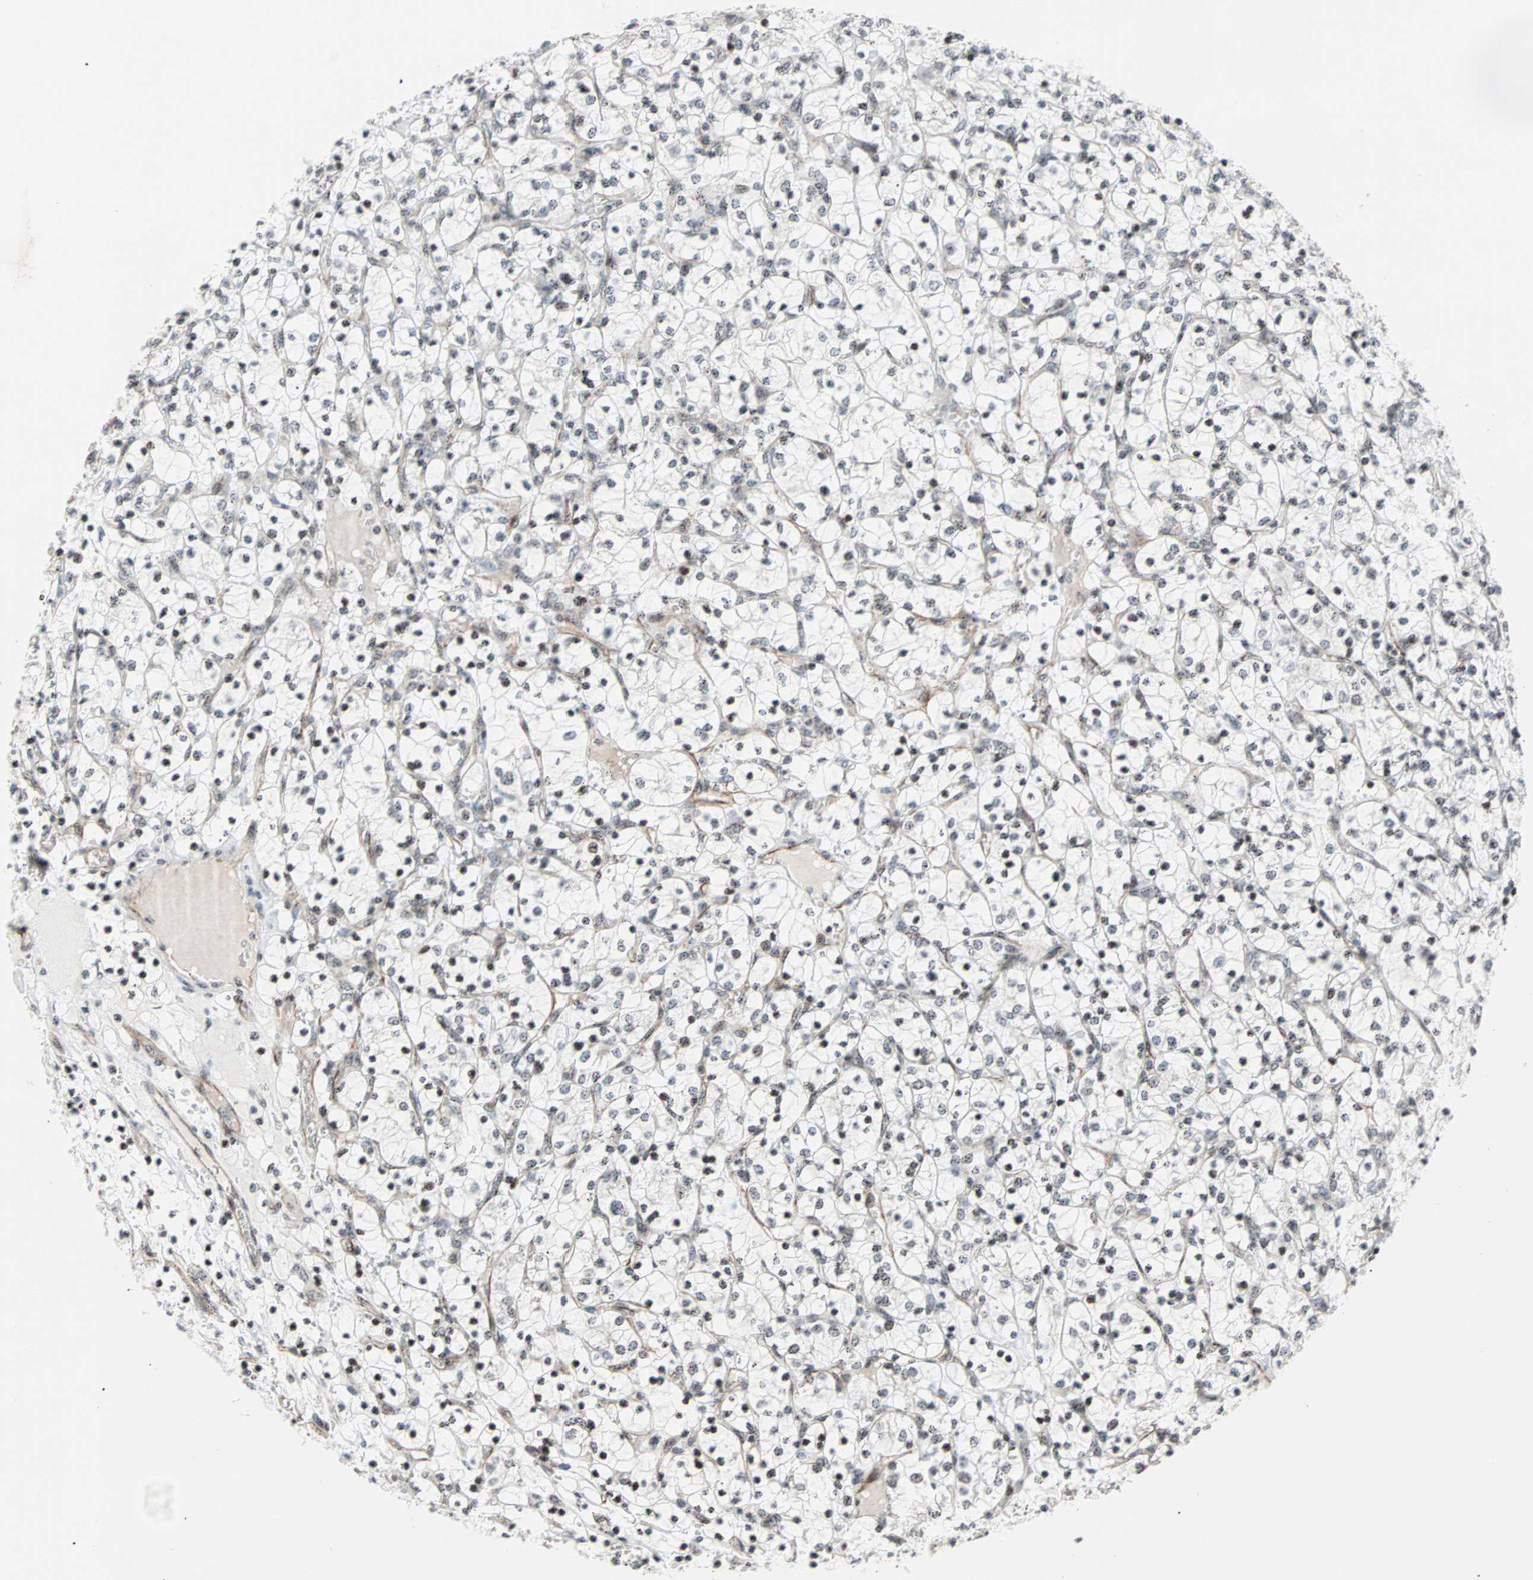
{"staining": {"intensity": "weak", "quantity": ">75%", "location": "nuclear"}, "tissue": "renal cancer", "cell_type": "Tumor cells", "image_type": "cancer", "snomed": [{"axis": "morphology", "description": "Adenocarcinoma, NOS"}, {"axis": "topography", "description": "Kidney"}], "caption": "Renal cancer (adenocarcinoma) stained with DAB (3,3'-diaminobenzidine) immunohistochemistry exhibits low levels of weak nuclear staining in approximately >75% of tumor cells.", "gene": "CENPA", "patient": {"sex": "female", "age": 69}}